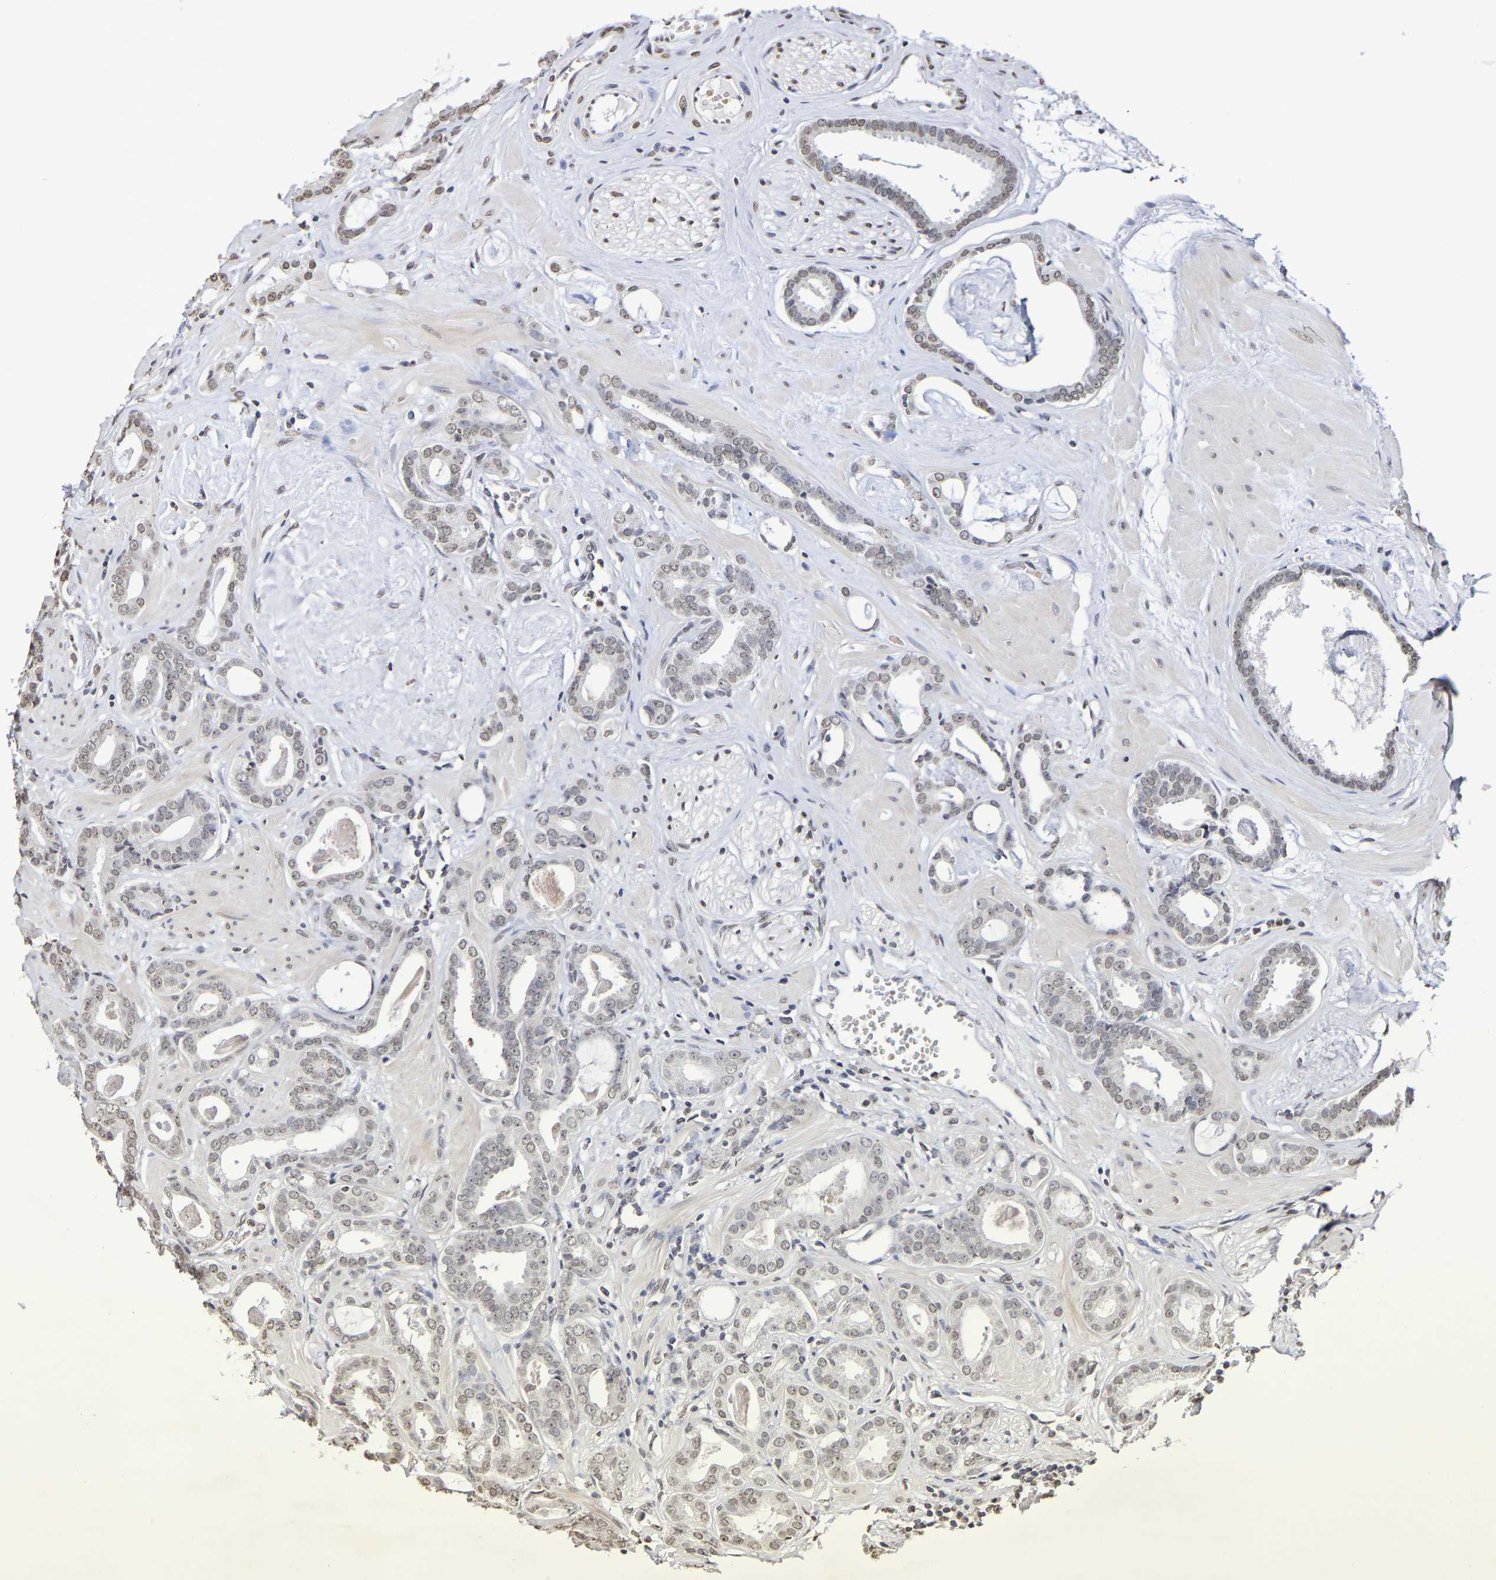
{"staining": {"intensity": "weak", "quantity": "<25%", "location": "nuclear"}, "tissue": "prostate cancer", "cell_type": "Tumor cells", "image_type": "cancer", "snomed": [{"axis": "morphology", "description": "Adenocarcinoma, Low grade"}, {"axis": "topography", "description": "Prostate"}], "caption": "Tumor cells show no significant expression in prostate low-grade adenocarcinoma.", "gene": "ATF4", "patient": {"sex": "male", "age": 53}}